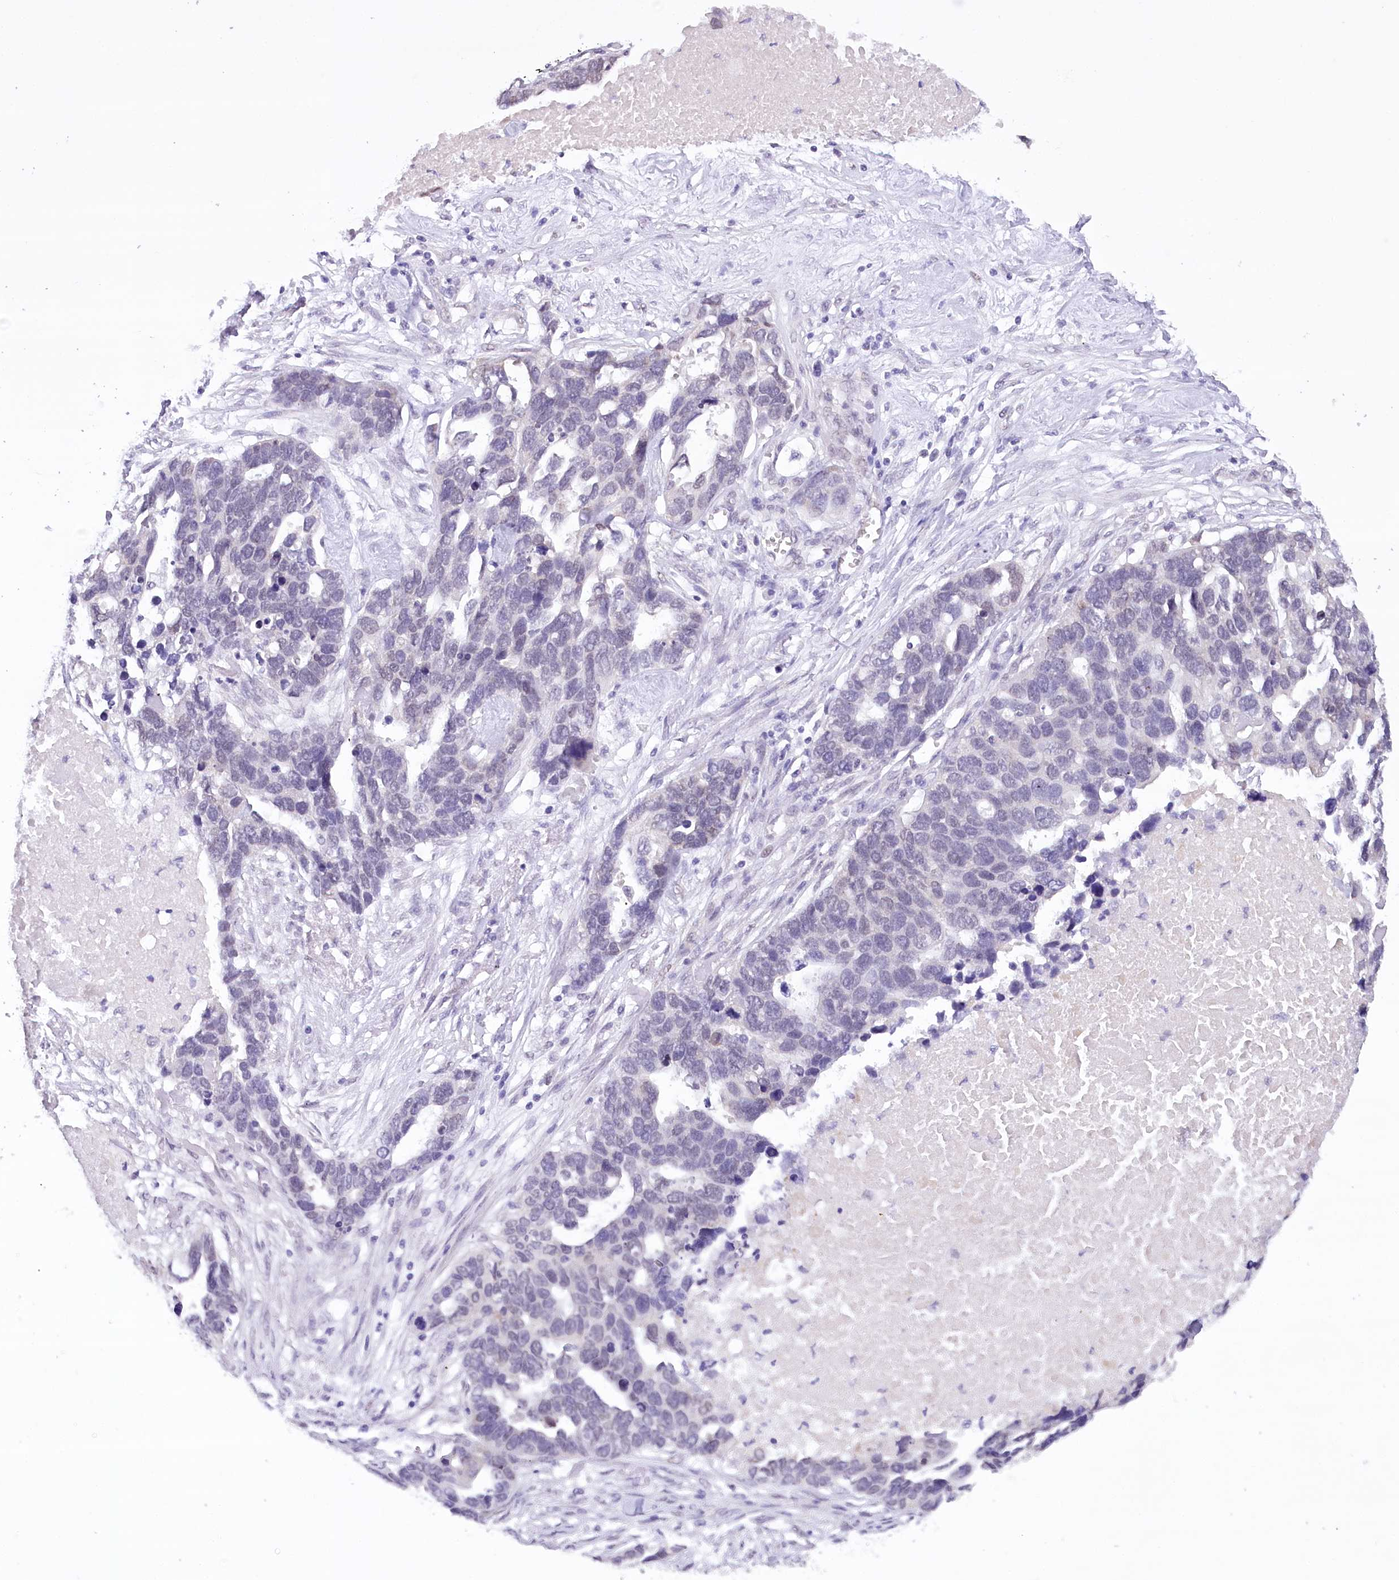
{"staining": {"intensity": "negative", "quantity": "none", "location": "none"}, "tissue": "ovarian cancer", "cell_type": "Tumor cells", "image_type": "cancer", "snomed": [{"axis": "morphology", "description": "Cystadenocarcinoma, serous, NOS"}, {"axis": "topography", "description": "Ovary"}], "caption": "The immunohistochemistry image has no significant staining in tumor cells of ovarian cancer (serous cystadenocarcinoma) tissue. (DAB immunohistochemistry visualized using brightfield microscopy, high magnification).", "gene": "HNRNPA0", "patient": {"sex": "female", "age": 54}}